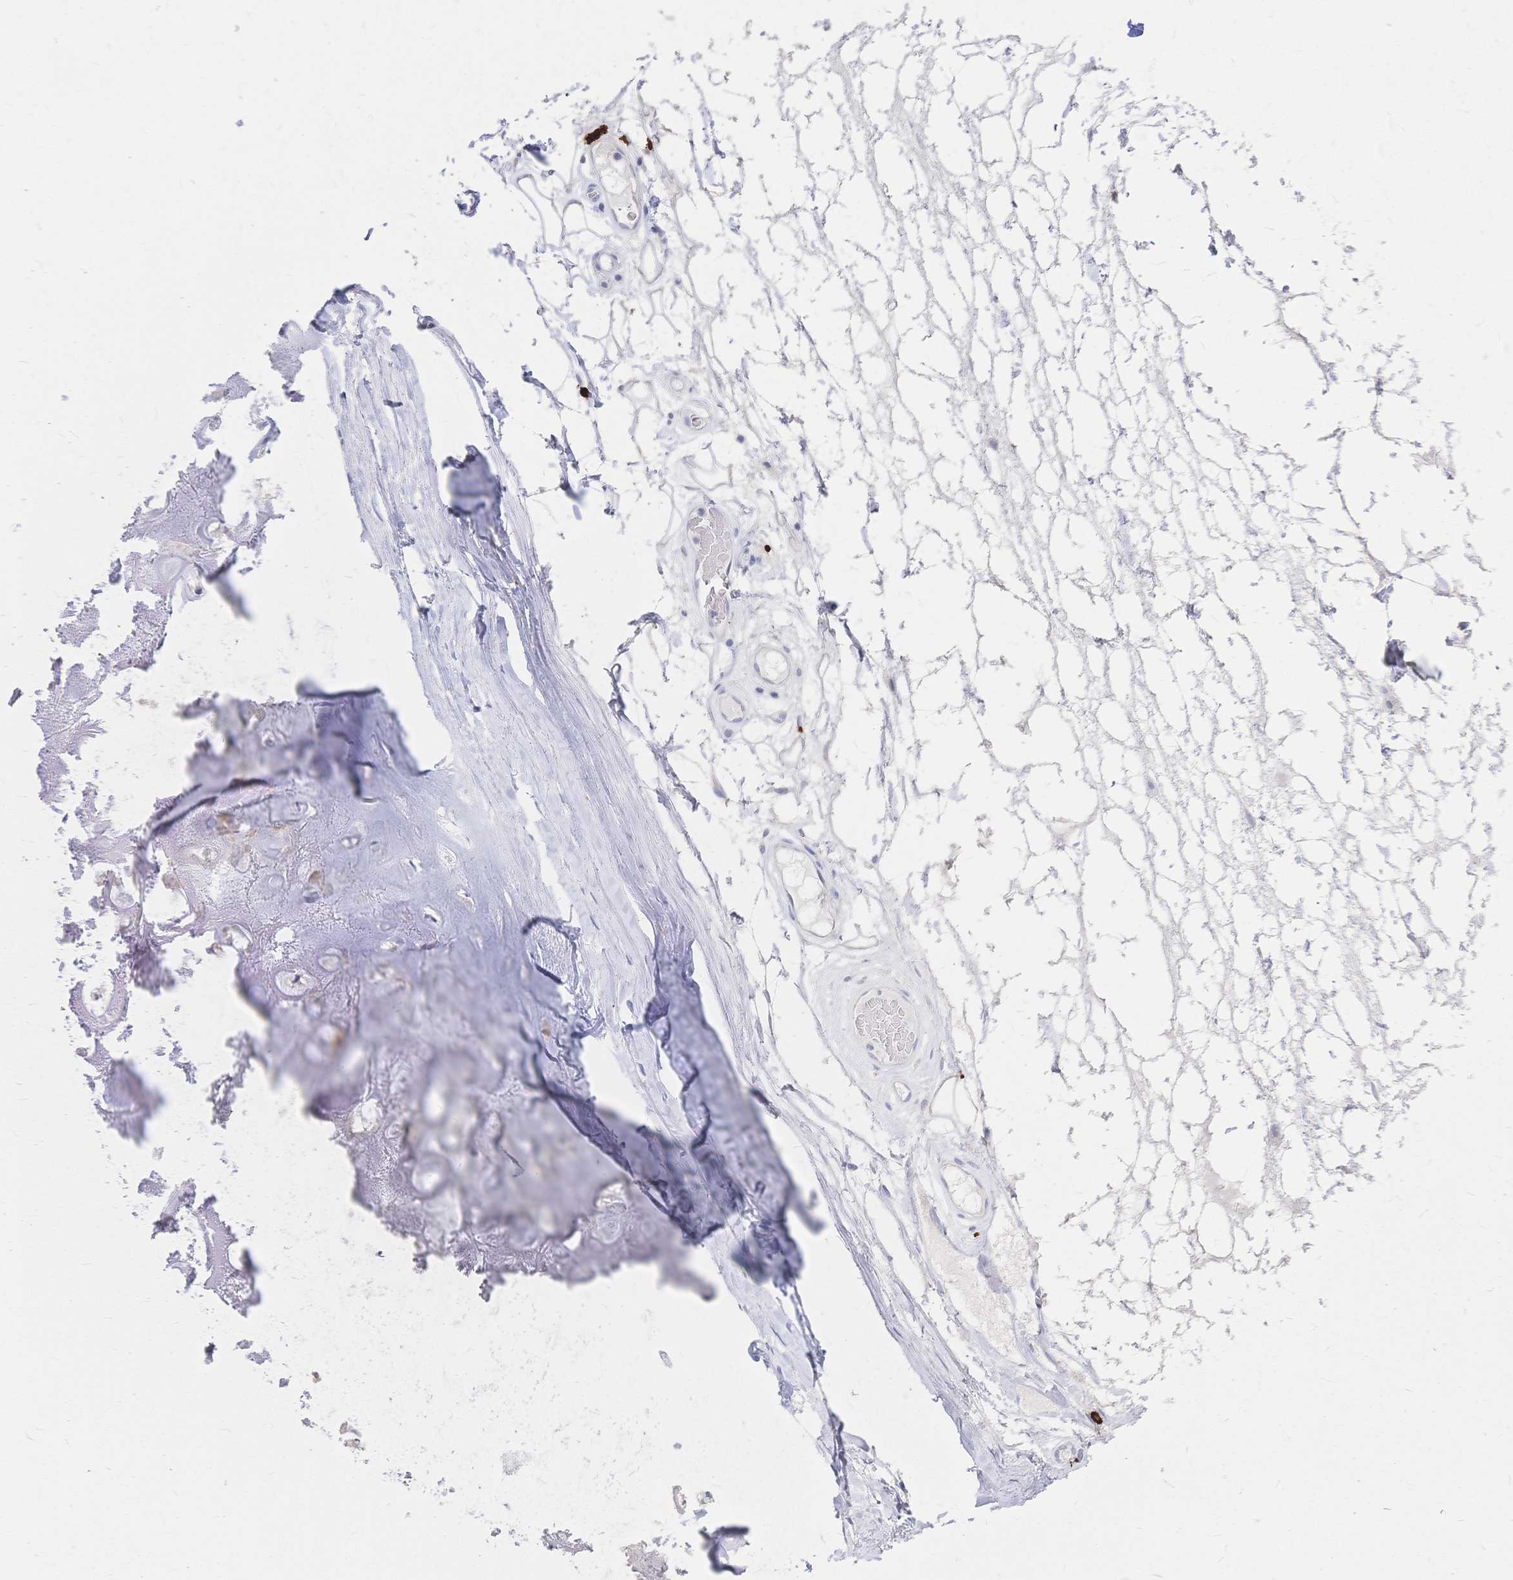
{"staining": {"intensity": "negative", "quantity": "none", "location": "none"}, "tissue": "adipose tissue", "cell_type": "Adipocytes", "image_type": "normal", "snomed": [{"axis": "morphology", "description": "Normal tissue, NOS"}, {"axis": "topography", "description": "Lymph node"}, {"axis": "topography", "description": "Cartilage tissue"}, {"axis": "topography", "description": "Nasopharynx"}], "caption": "Adipose tissue stained for a protein using immunohistochemistry (IHC) reveals no positivity adipocytes.", "gene": "IL2RB", "patient": {"sex": "male", "age": 63}}